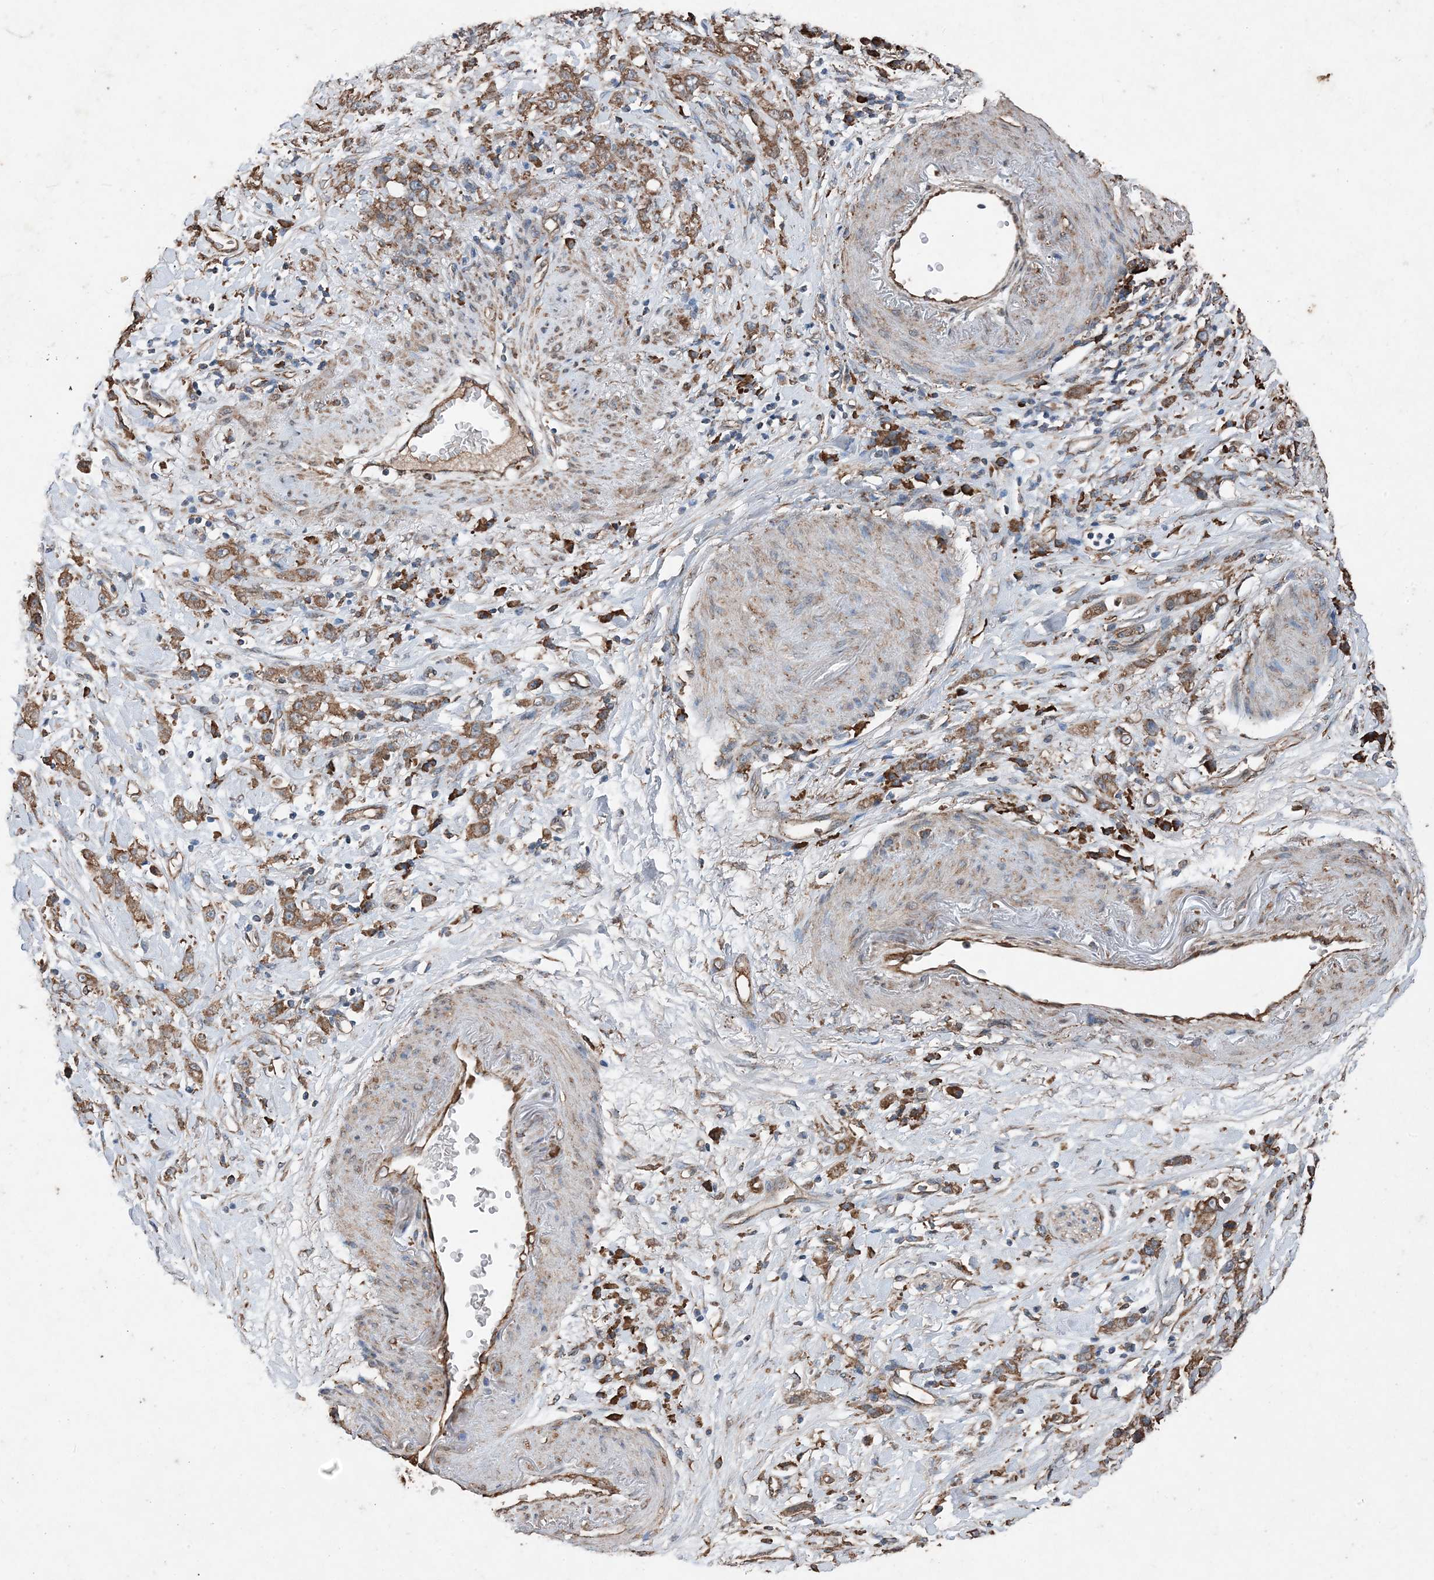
{"staining": {"intensity": "moderate", "quantity": ">75%", "location": "cytoplasmic/membranous"}, "tissue": "stomach cancer", "cell_type": "Tumor cells", "image_type": "cancer", "snomed": [{"axis": "morphology", "description": "Adenocarcinoma, NOS"}, {"axis": "topography", "description": "Stomach, lower"}], "caption": "About >75% of tumor cells in human adenocarcinoma (stomach) exhibit moderate cytoplasmic/membranous protein positivity as visualized by brown immunohistochemical staining.", "gene": "PDIA6", "patient": {"sex": "male", "age": 88}}